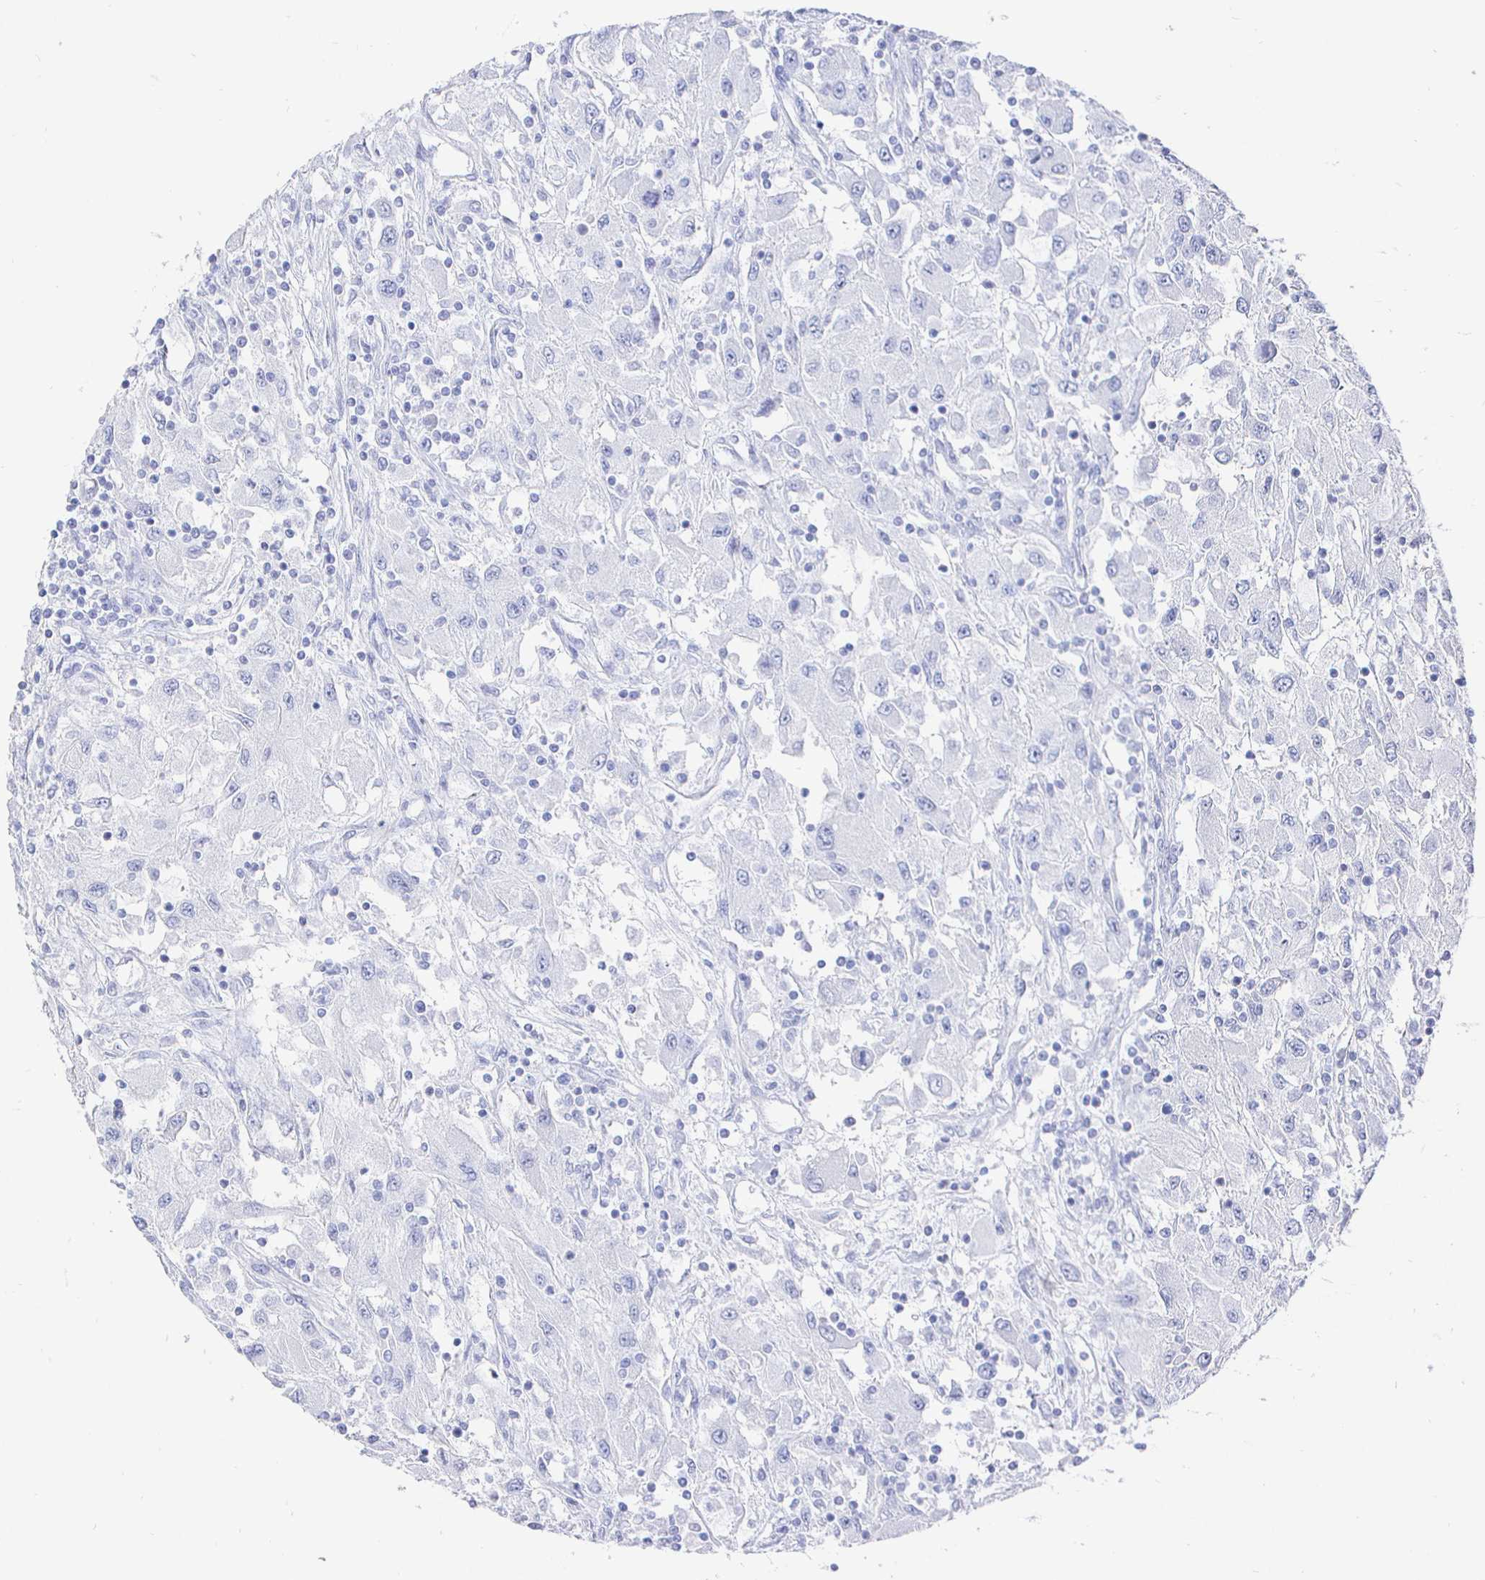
{"staining": {"intensity": "negative", "quantity": "none", "location": "none"}, "tissue": "renal cancer", "cell_type": "Tumor cells", "image_type": "cancer", "snomed": [{"axis": "morphology", "description": "Adenocarcinoma, NOS"}, {"axis": "topography", "description": "Kidney"}], "caption": "DAB (3,3'-diaminobenzidine) immunohistochemical staining of human adenocarcinoma (renal) exhibits no significant staining in tumor cells.", "gene": "CLCA1", "patient": {"sex": "female", "age": 67}}